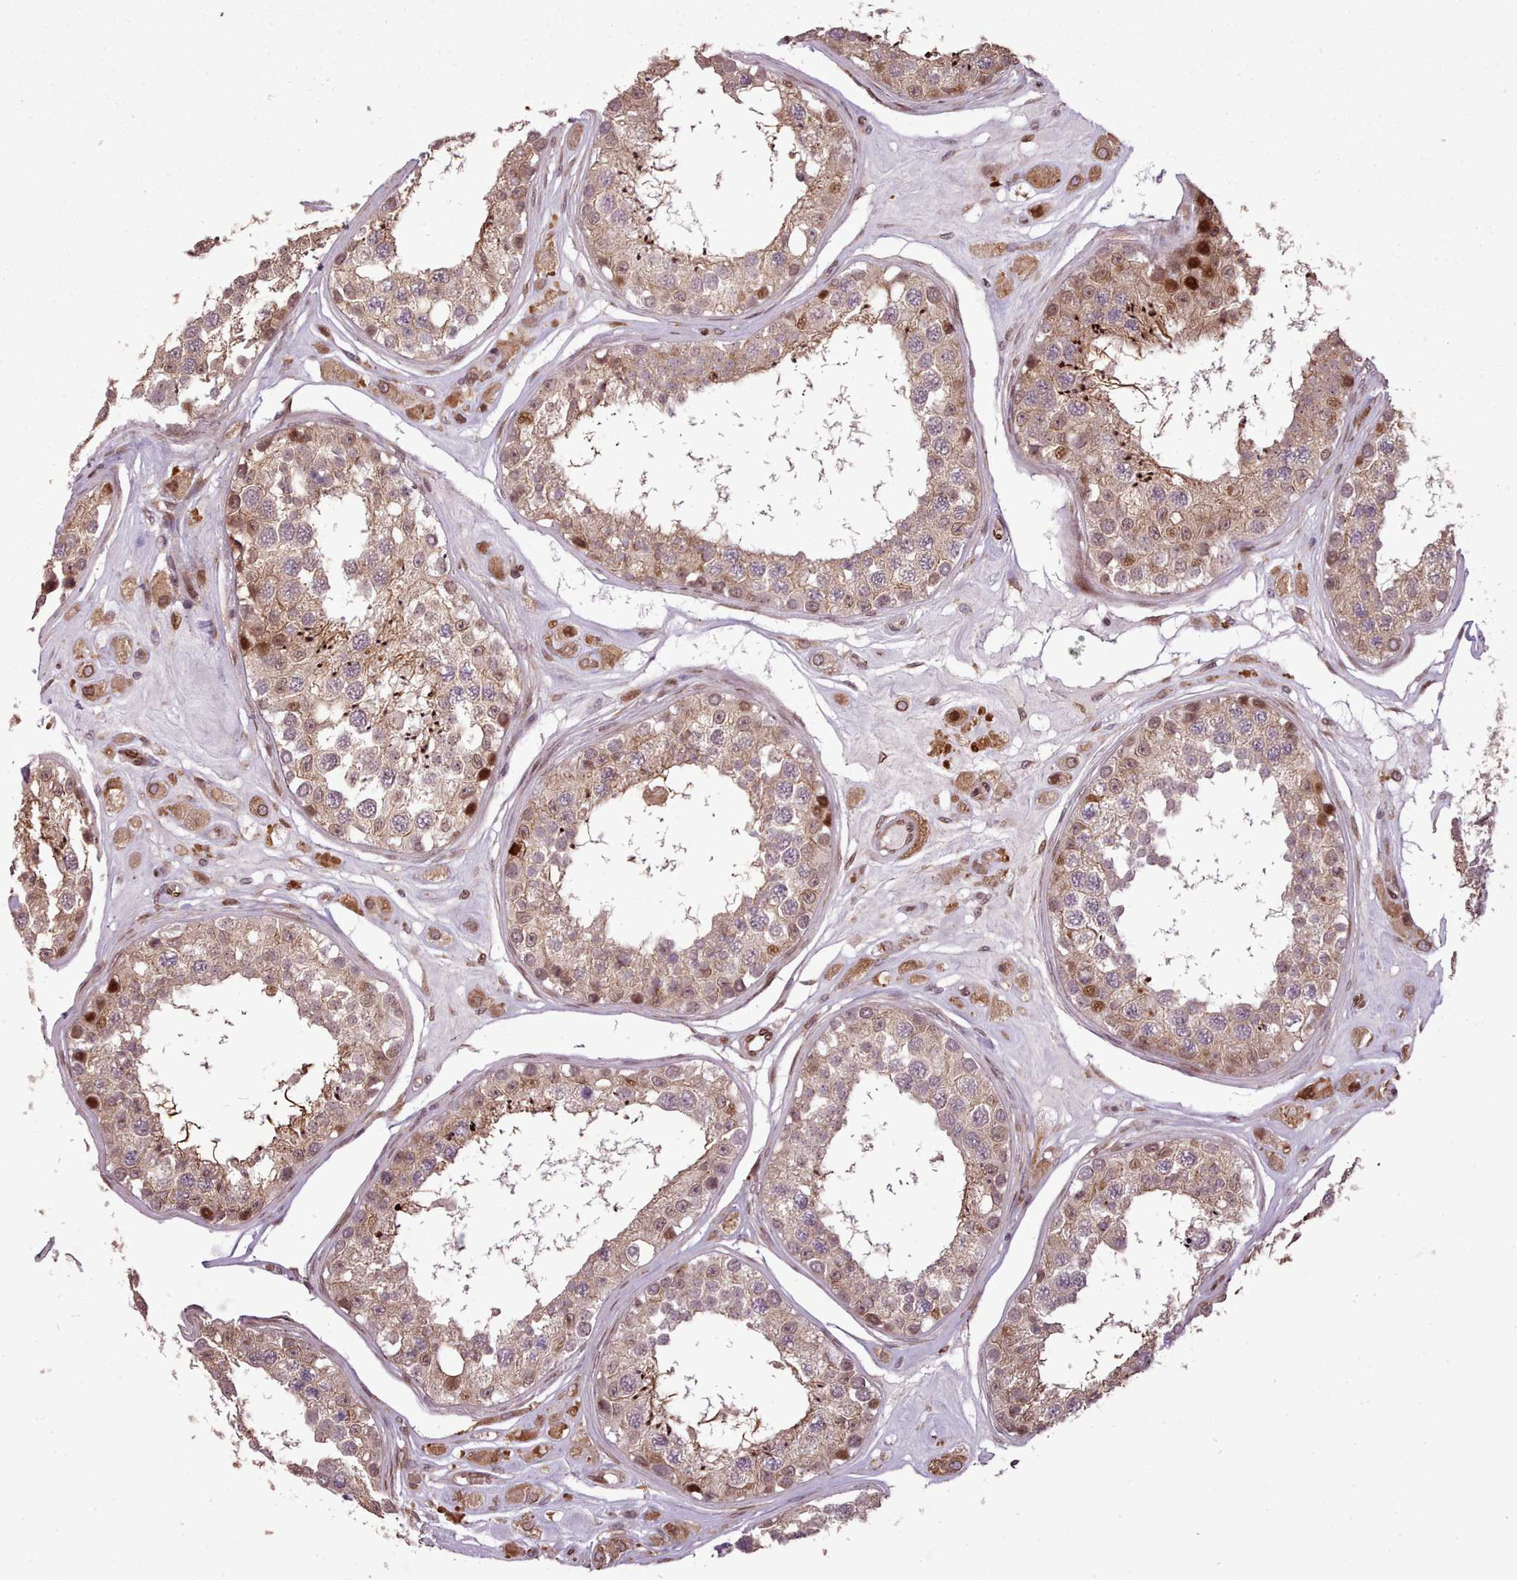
{"staining": {"intensity": "strong", "quantity": "<25%", "location": "cytoplasmic/membranous,nuclear"}, "tissue": "testis", "cell_type": "Cells in seminiferous ducts", "image_type": "normal", "snomed": [{"axis": "morphology", "description": "Normal tissue, NOS"}, {"axis": "topography", "description": "Testis"}], "caption": "A brown stain highlights strong cytoplasmic/membranous,nuclear staining of a protein in cells in seminiferous ducts of unremarkable human testis.", "gene": "CABP1", "patient": {"sex": "male", "age": 25}}